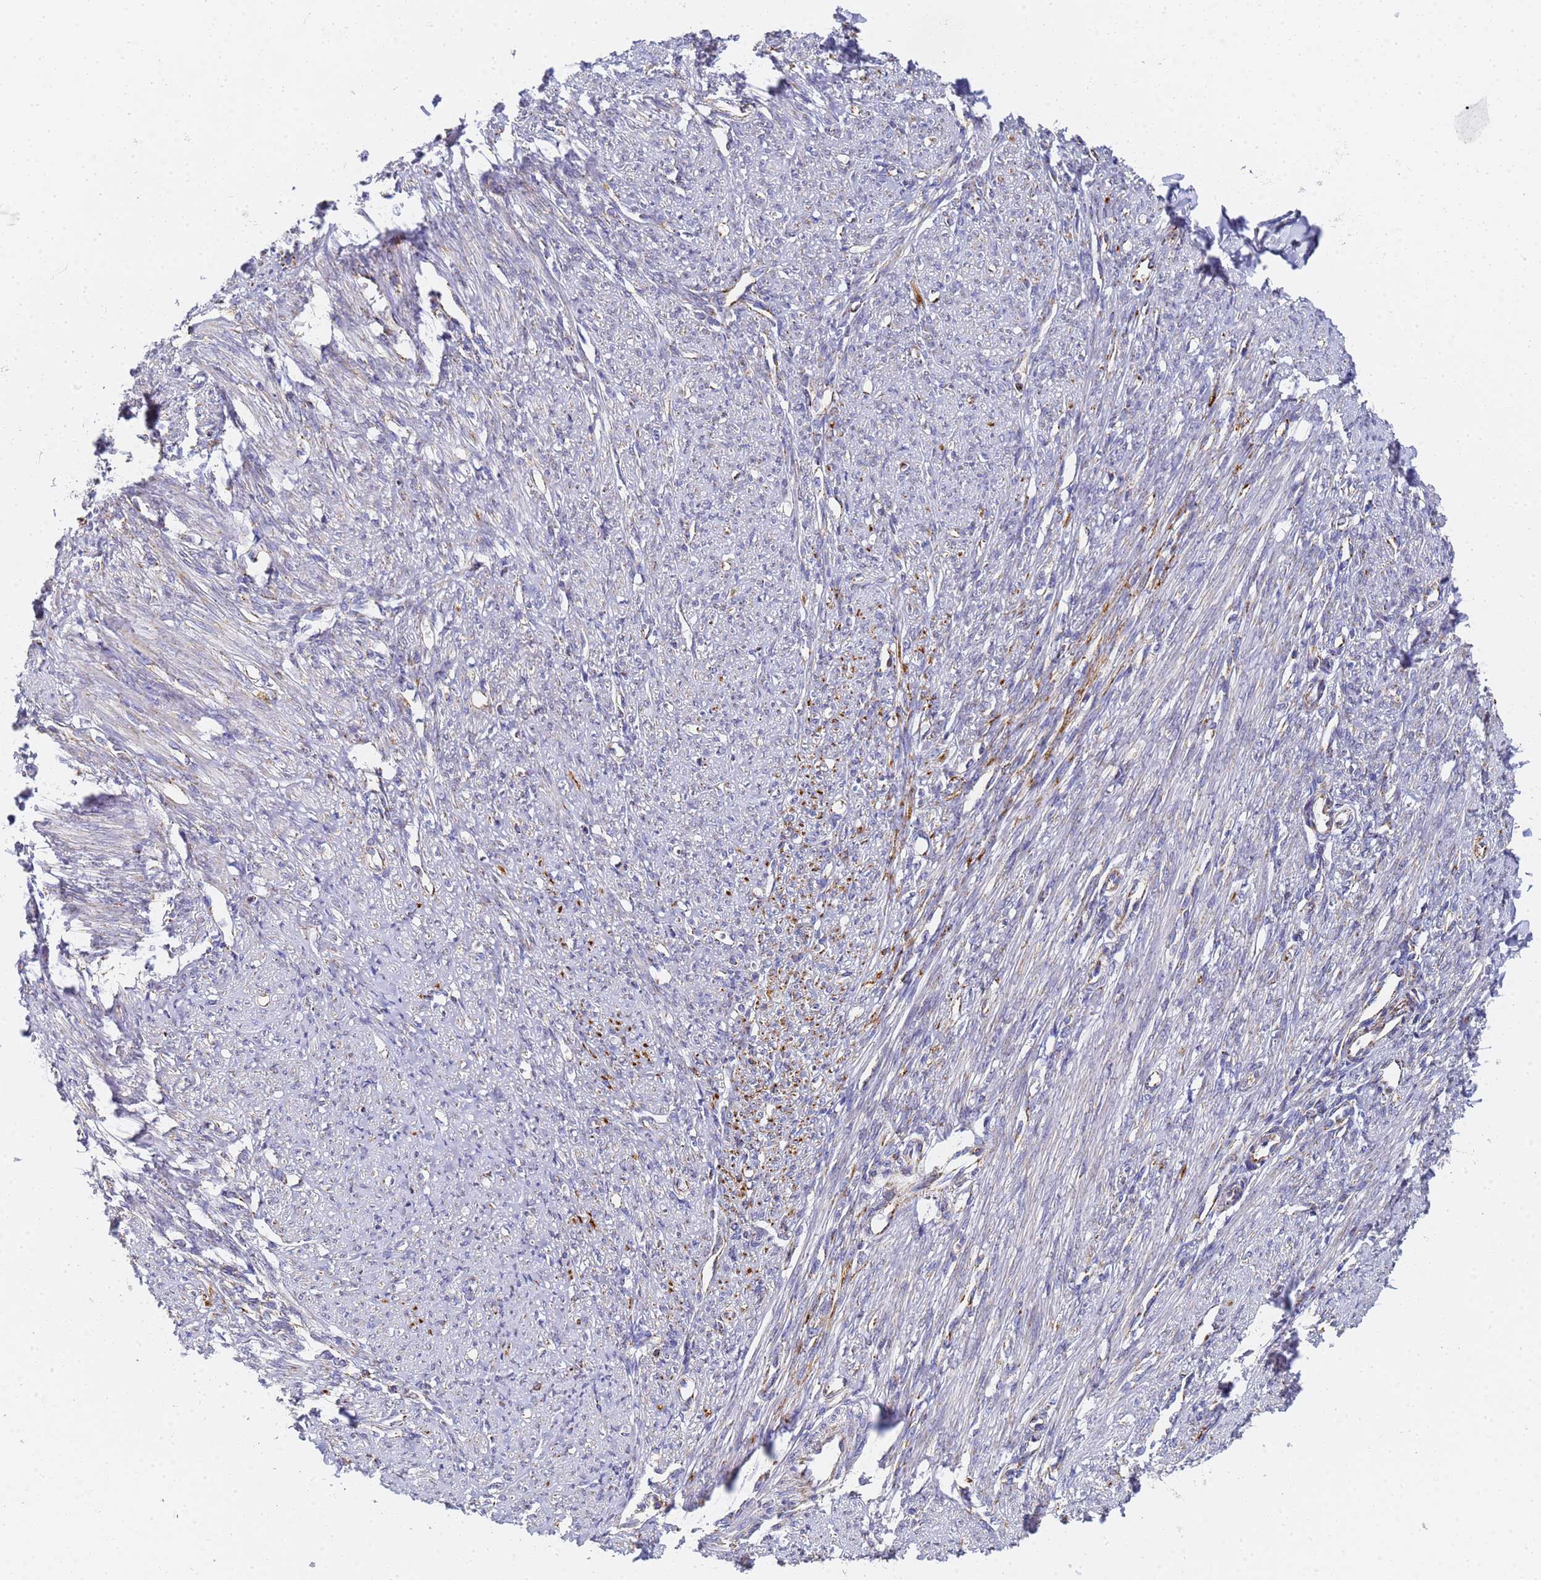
{"staining": {"intensity": "negative", "quantity": "none", "location": "none"}, "tissue": "smooth muscle", "cell_type": "Smooth muscle cells", "image_type": "normal", "snomed": [{"axis": "morphology", "description": "Normal tissue, NOS"}, {"axis": "topography", "description": "Smooth muscle"}, {"axis": "topography", "description": "Uterus"}], "caption": "Normal smooth muscle was stained to show a protein in brown. There is no significant positivity in smooth muscle cells. (DAB (3,3'-diaminobenzidine) immunohistochemistry, high magnification).", "gene": "CNIH4", "patient": {"sex": "female", "age": 59}}